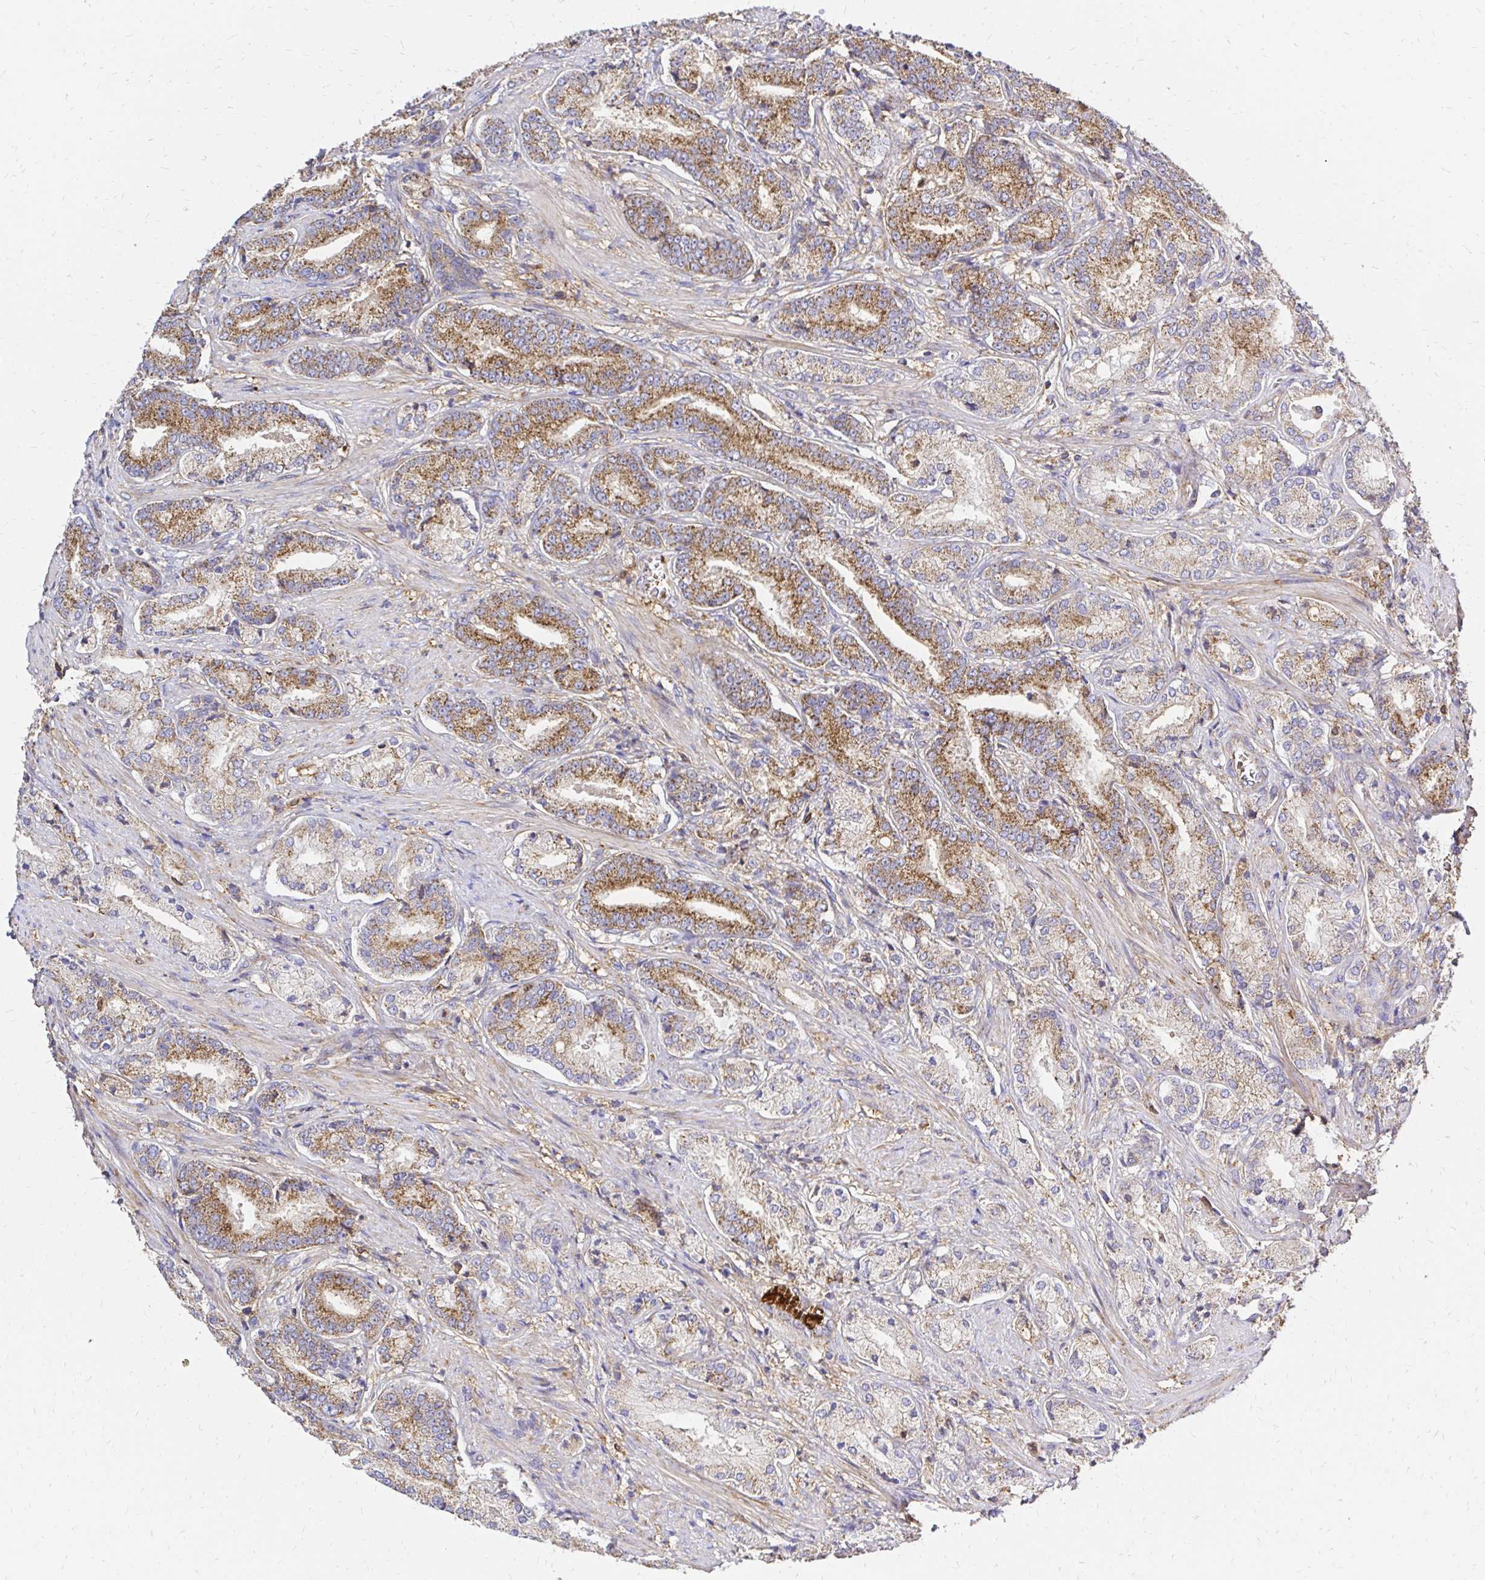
{"staining": {"intensity": "moderate", "quantity": ">75%", "location": "cytoplasmic/membranous"}, "tissue": "prostate cancer", "cell_type": "Tumor cells", "image_type": "cancer", "snomed": [{"axis": "morphology", "description": "Adenocarcinoma, High grade"}, {"axis": "topography", "description": "Prostate and seminal vesicle, NOS"}], "caption": "Prostate cancer stained for a protein (brown) displays moderate cytoplasmic/membranous positive expression in approximately >75% of tumor cells.", "gene": "MRPL13", "patient": {"sex": "male", "age": 61}}